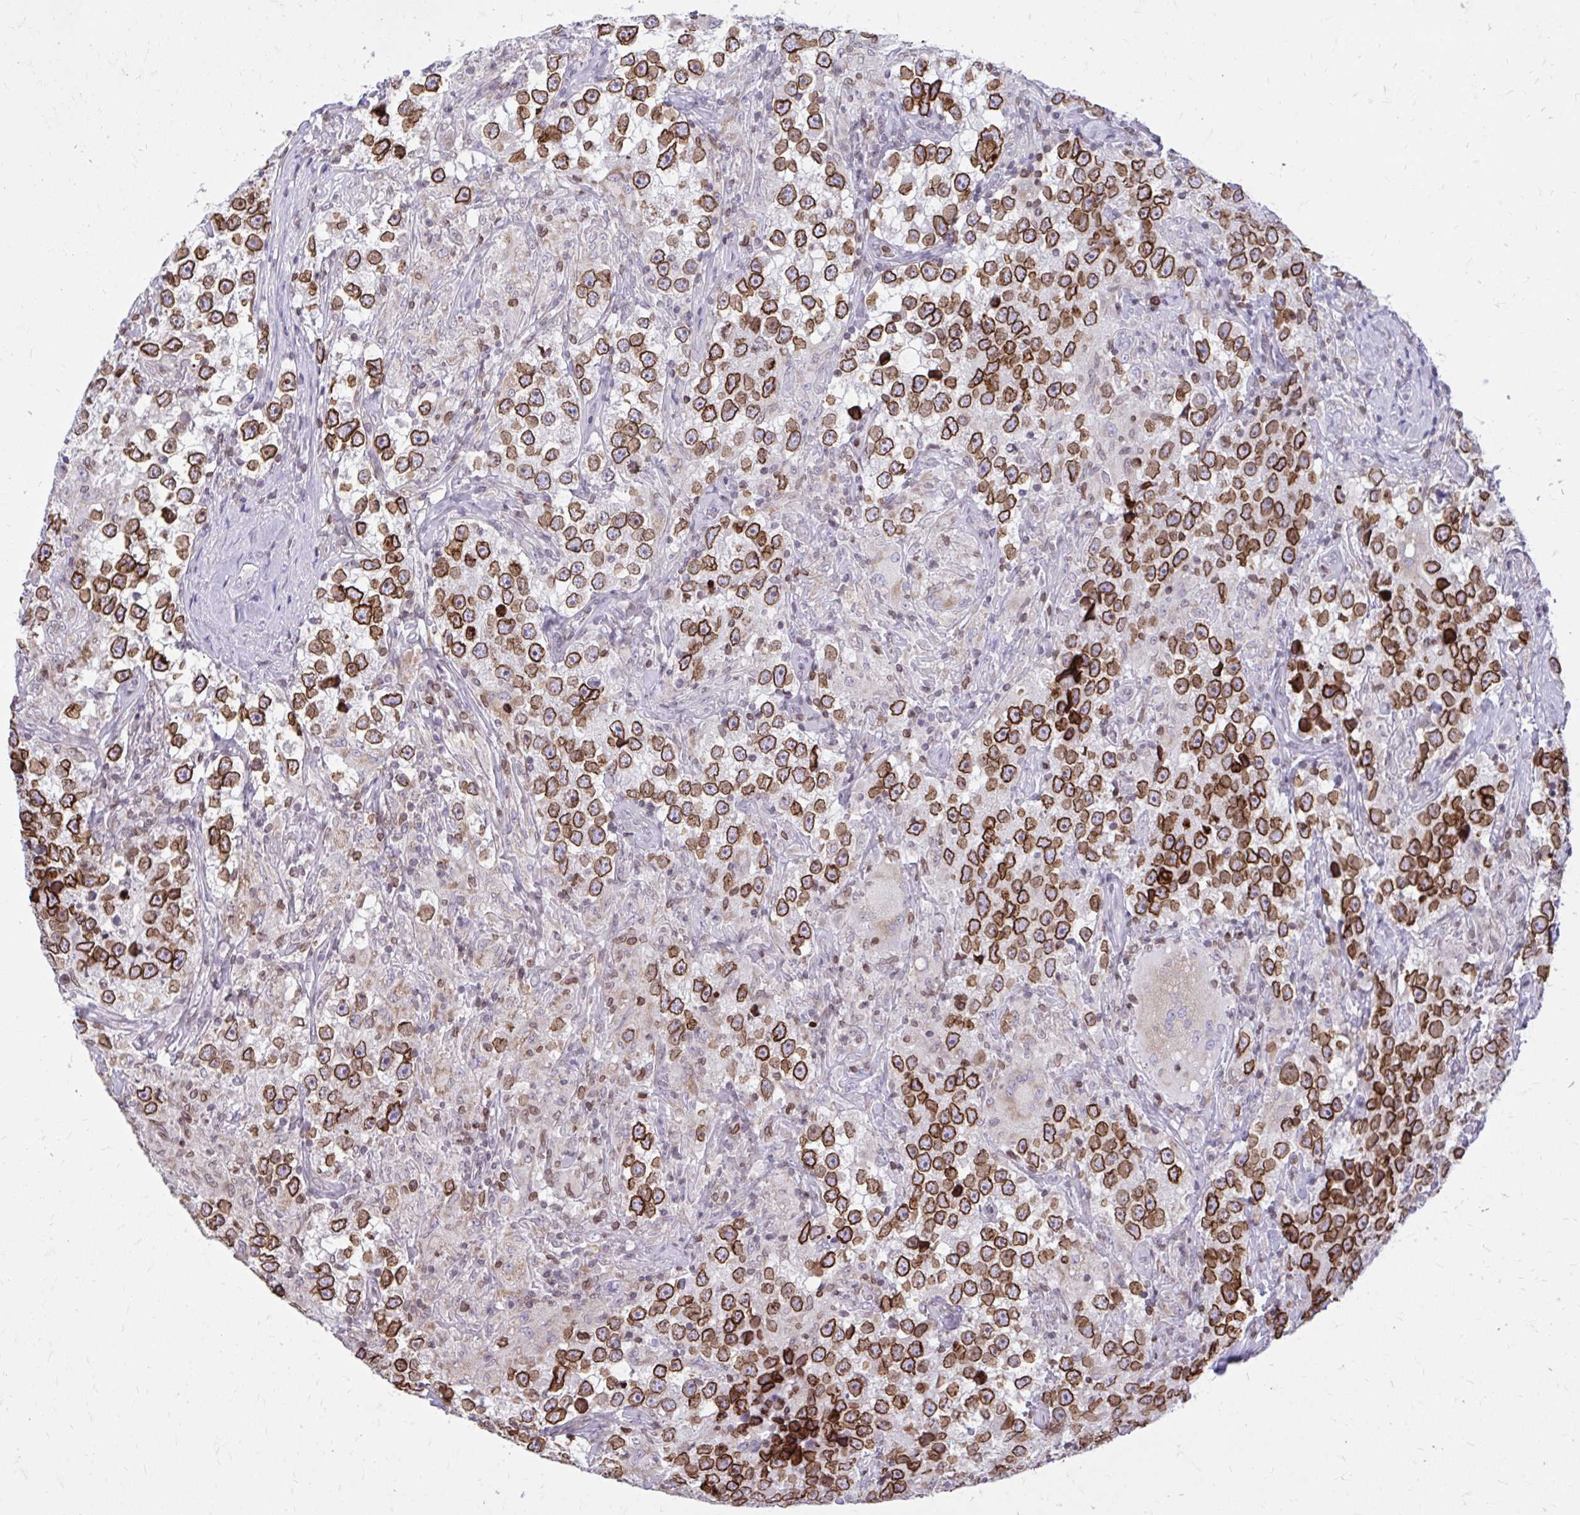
{"staining": {"intensity": "strong", "quantity": ">75%", "location": "cytoplasmic/membranous,nuclear"}, "tissue": "testis cancer", "cell_type": "Tumor cells", "image_type": "cancer", "snomed": [{"axis": "morphology", "description": "Seminoma, NOS"}, {"axis": "topography", "description": "Testis"}], "caption": "Immunohistochemical staining of human seminoma (testis) demonstrates strong cytoplasmic/membranous and nuclear protein positivity in about >75% of tumor cells.", "gene": "RPS6KA2", "patient": {"sex": "male", "age": 46}}